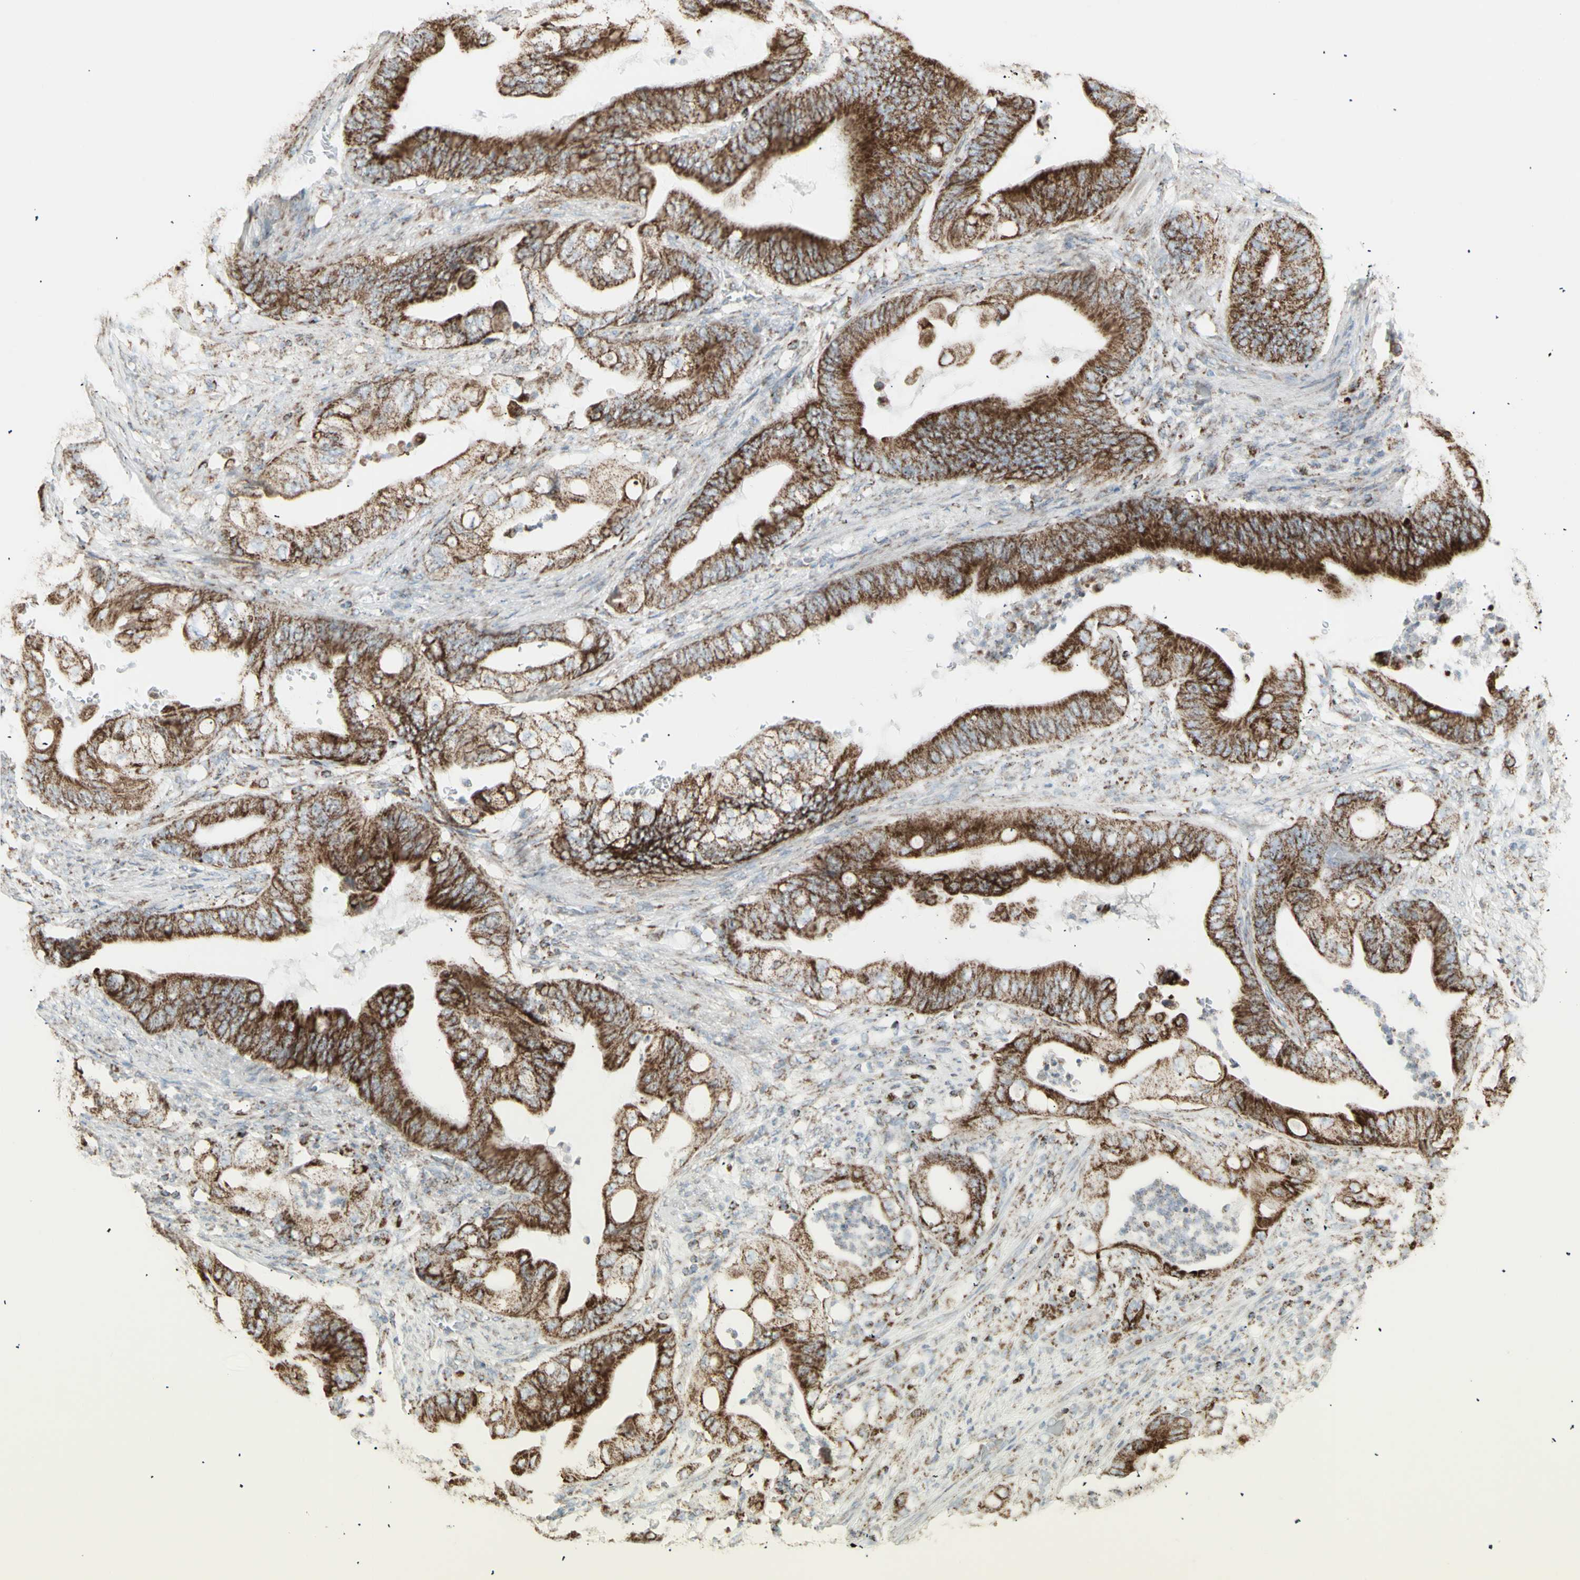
{"staining": {"intensity": "strong", "quantity": ">75%", "location": "cytoplasmic/membranous"}, "tissue": "stomach cancer", "cell_type": "Tumor cells", "image_type": "cancer", "snomed": [{"axis": "morphology", "description": "Adenocarcinoma, NOS"}, {"axis": "topography", "description": "Stomach"}], "caption": "Immunohistochemical staining of stomach cancer shows high levels of strong cytoplasmic/membranous protein expression in approximately >75% of tumor cells.", "gene": "PLGRKT", "patient": {"sex": "female", "age": 73}}